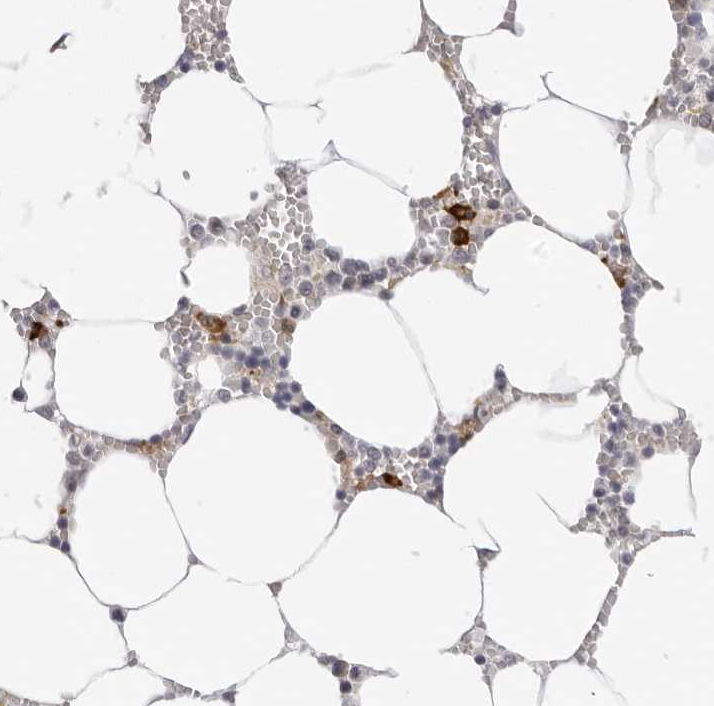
{"staining": {"intensity": "strong", "quantity": "<25%", "location": "cytoplasmic/membranous"}, "tissue": "bone marrow", "cell_type": "Hematopoietic cells", "image_type": "normal", "snomed": [{"axis": "morphology", "description": "Normal tissue, NOS"}, {"axis": "topography", "description": "Bone marrow"}], "caption": "Unremarkable bone marrow demonstrates strong cytoplasmic/membranous positivity in approximately <25% of hematopoietic cells (Brightfield microscopy of DAB IHC at high magnification)..", "gene": "IL17RA", "patient": {"sex": "male", "age": 70}}